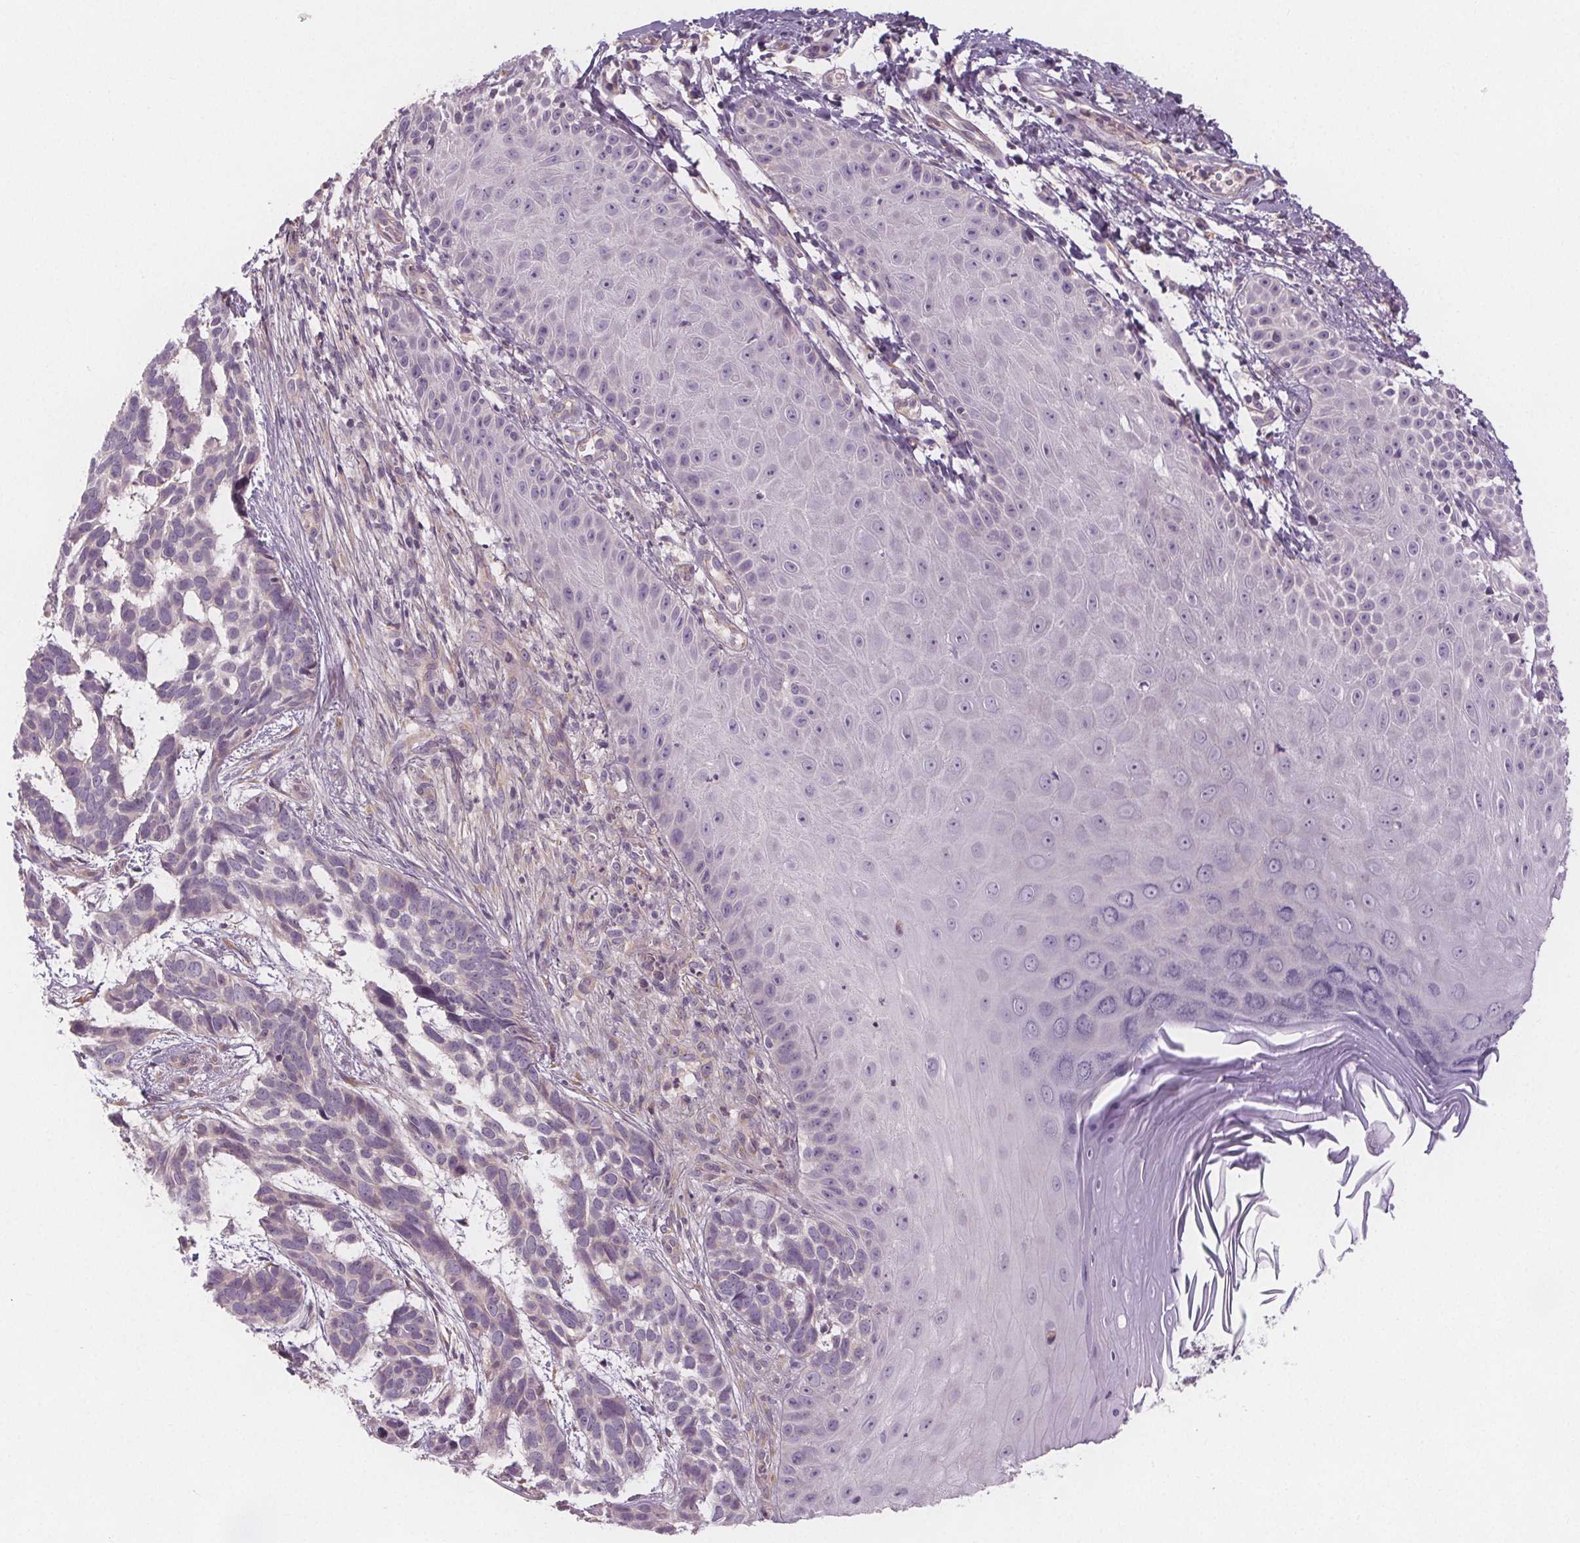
{"staining": {"intensity": "negative", "quantity": "none", "location": "none"}, "tissue": "skin cancer", "cell_type": "Tumor cells", "image_type": "cancer", "snomed": [{"axis": "morphology", "description": "Basal cell carcinoma"}, {"axis": "topography", "description": "Skin"}], "caption": "Tumor cells are negative for brown protein staining in basal cell carcinoma (skin). The staining is performed using DAB (3,3'-diaminobenzidine) brown chromogen with nuclei counter-stained in using hematoxylin.", "gene": "VNN1", "patient": {"sex": "male", "age": 78}}